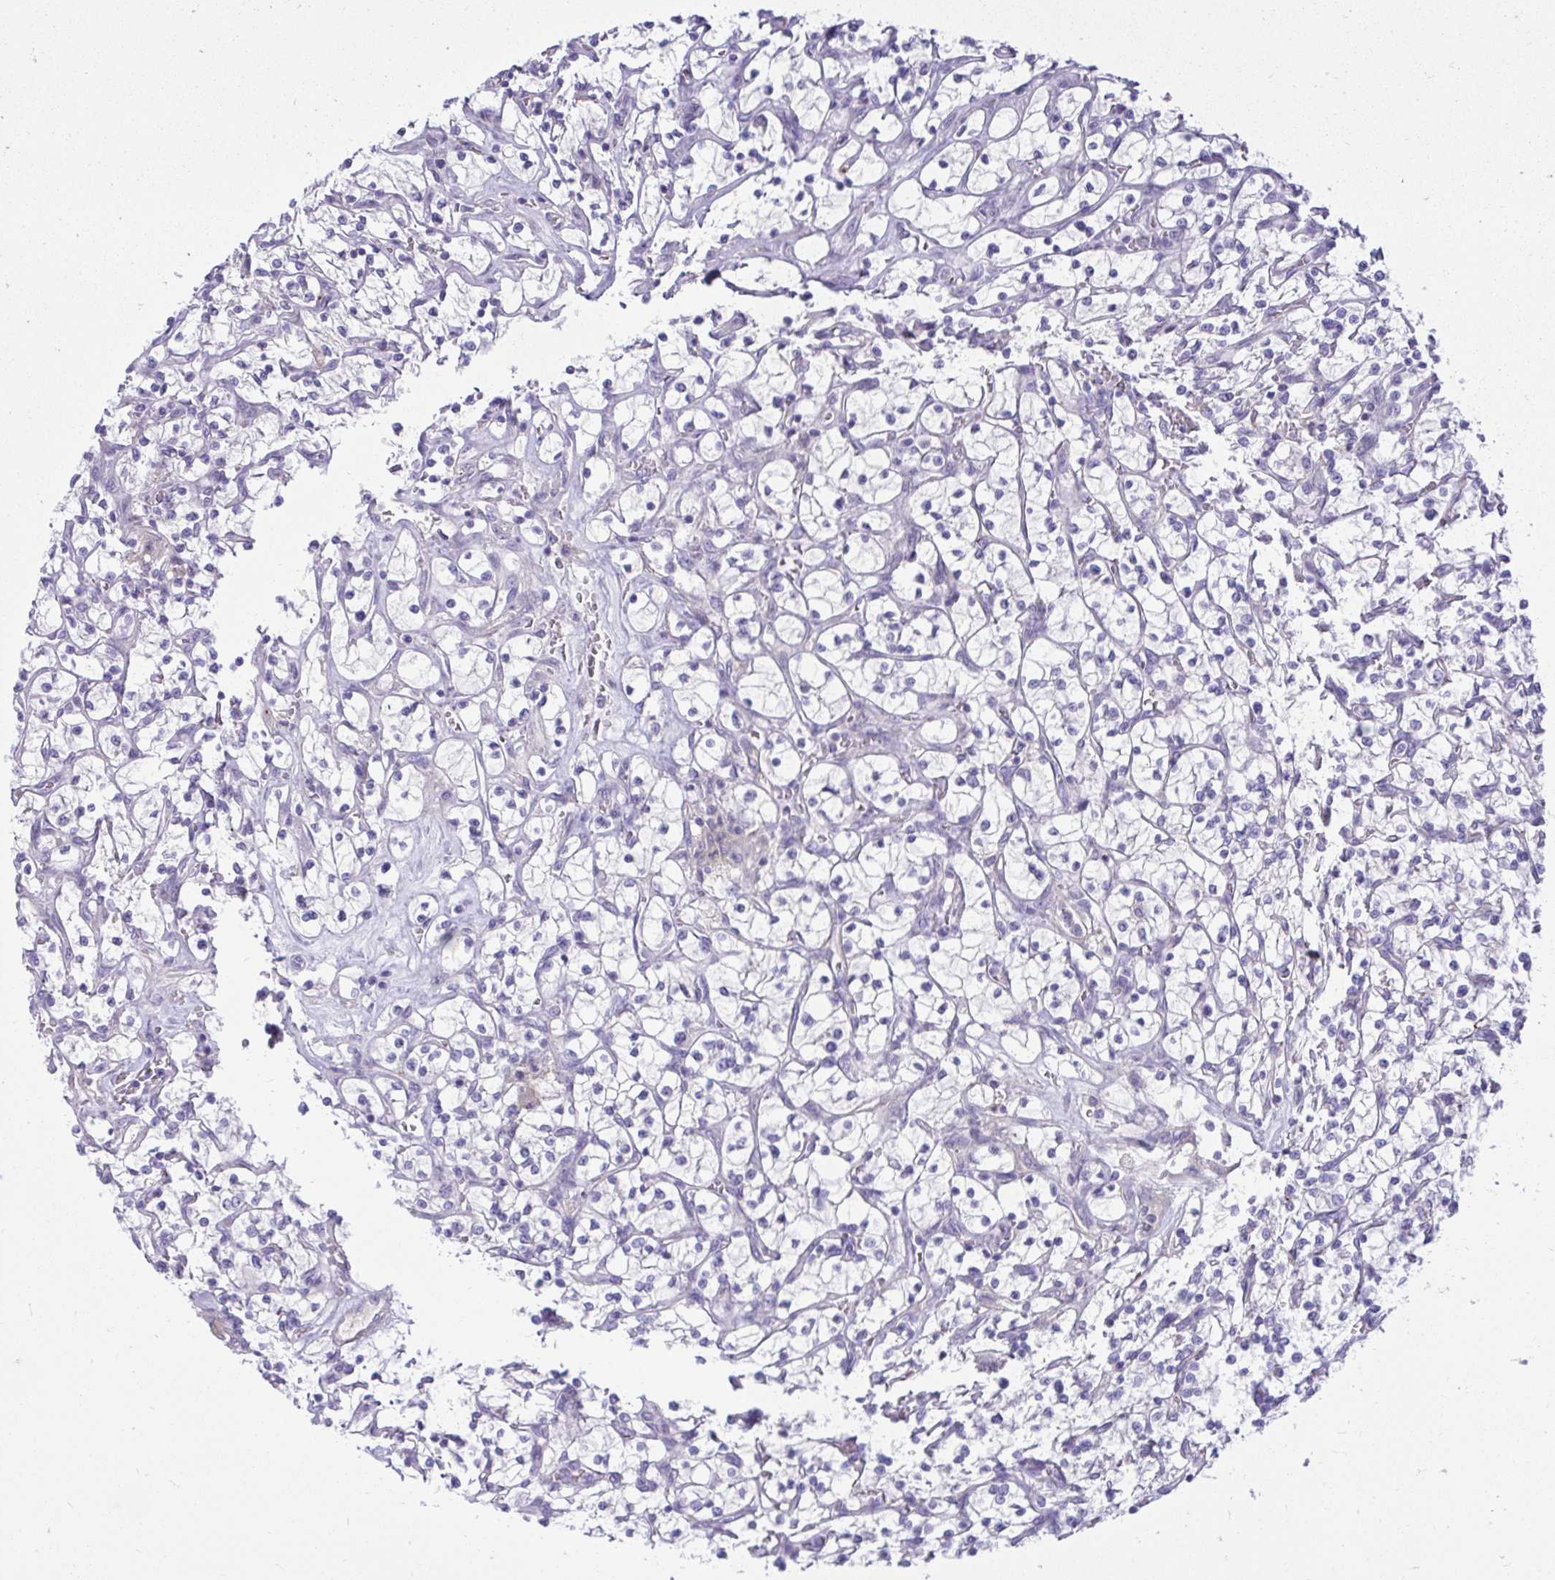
{"staining": {"intensity": "negative", "quantity": "none", "location": "none"}, "tissue": "renal cancer", "cell_type": "Tumor cells", "image_type": "cancer", "snomed": [{"axis": "morphology", "description": "Adenocarcinoma, NOS"}, {"axis": "topography", "description": "Kidney"}], "caption": "The IHC image has no significant staining in tumor cells of renal adenocarcinoma tissue.", "gene": "LRRC36", "patient": {"sex": "female", "age": 64}}